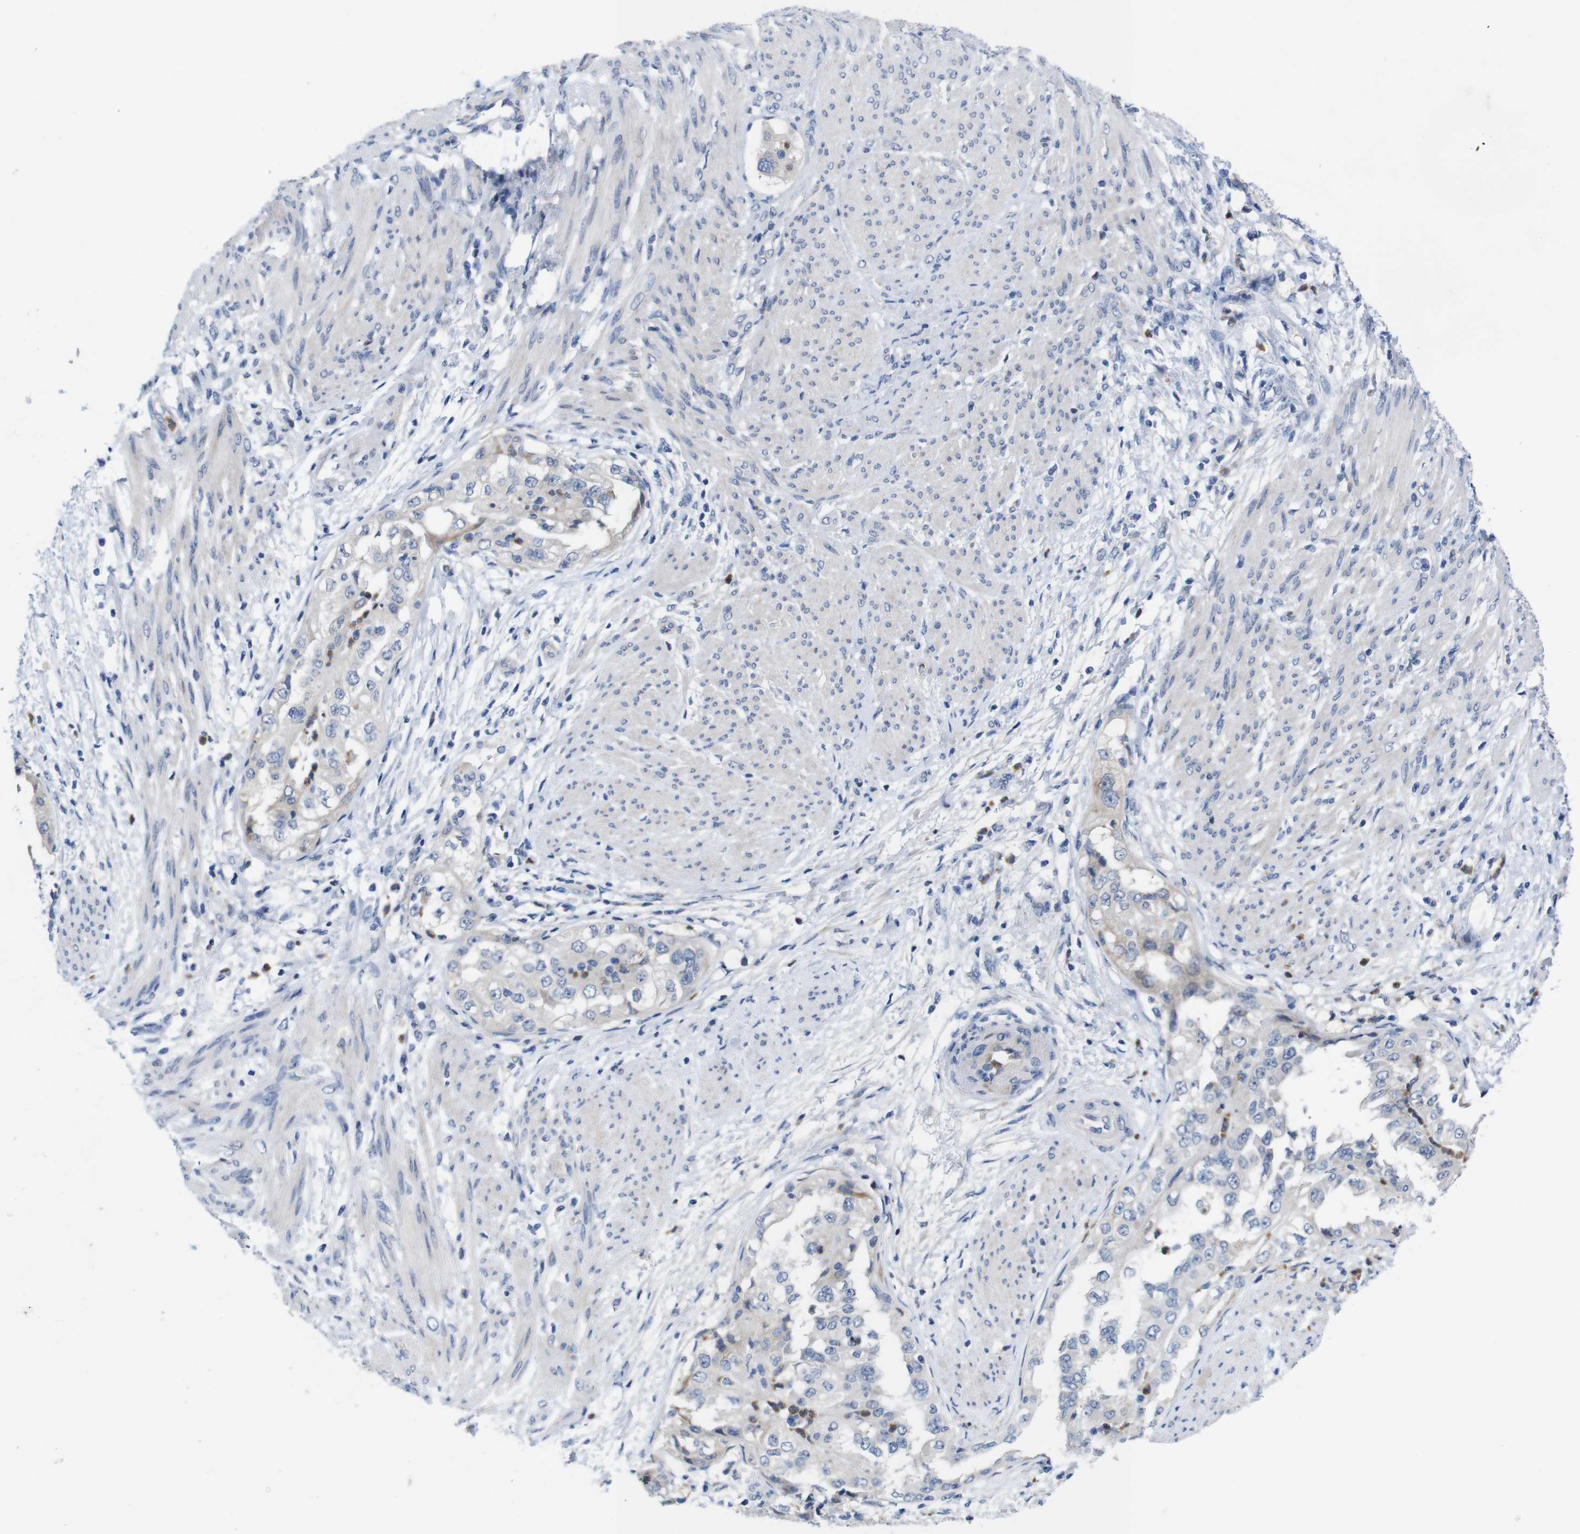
{"staining": {"intensity": "weak", "quantity": "<25%", "location": "cytoplasmic/membranous"}, "tissue": "endometrial cancer", "cell_type": "Tumor cells", "image_type": "cancer", "snomed": [{"axis": "morphology", "description": "Adenocarcinoma, NOS"}, {"axis": "topography", "description": "Endometrium"}], "caption": "A histopathology image of endometrial cancer stained for a protein reveals no brown staining in tumor cells. The staining is performed using DAB brown chromogen with nuclei counter-stained in using hematoxylin.", "gene": "C1RL", "patient": {"sex": "female", "age": 85}}